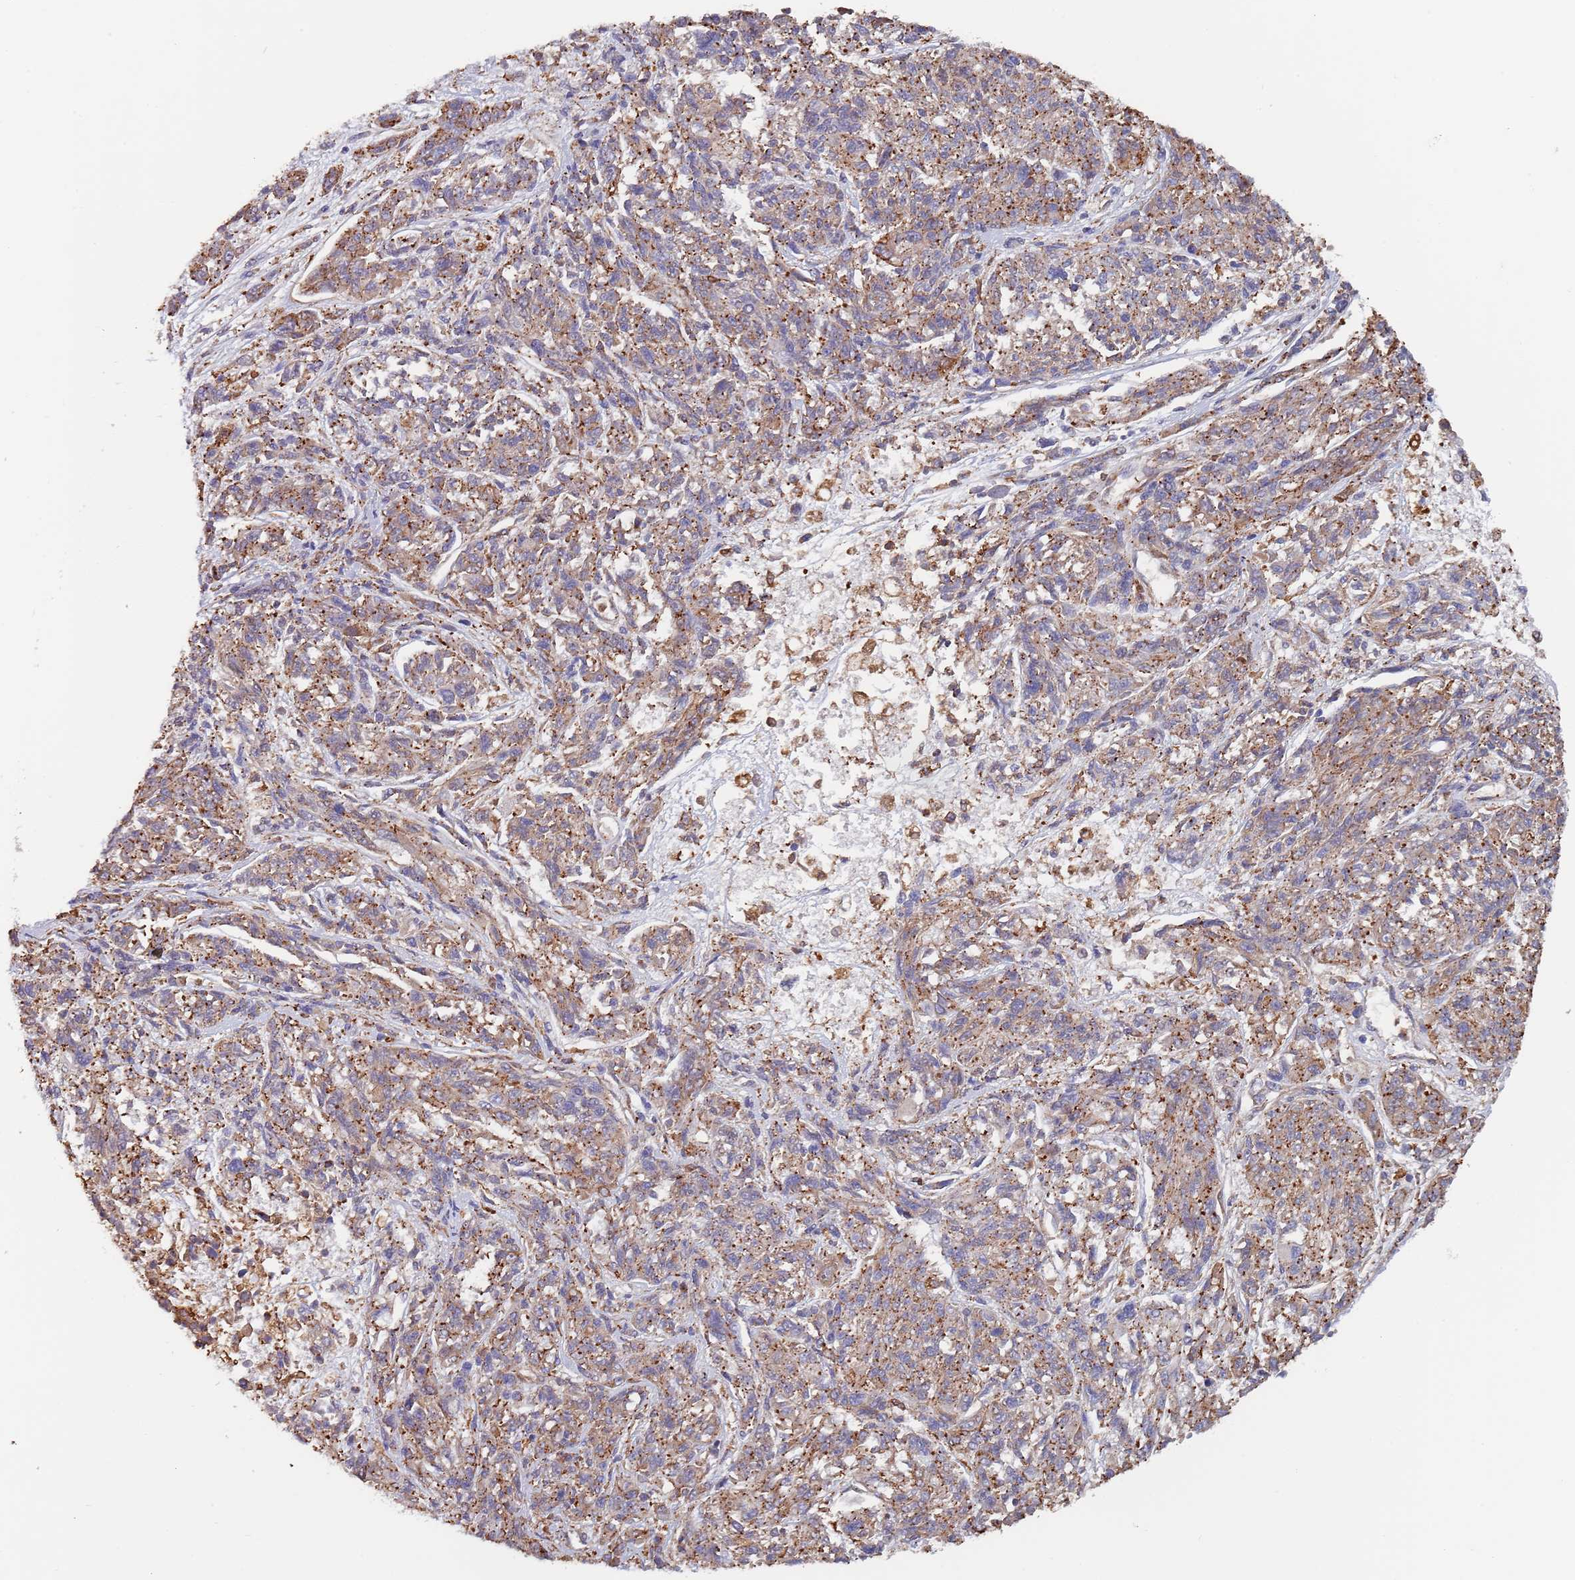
{"staining": {"intensity": "moderate", "quantity": ">75%", "location": "cytoplasmic/membranous"}, "tissue": "melanoma", "cell_type": "Tumor cells", "image_type": "cancer", "snomed": [{"axis": "morphology", "description": "Malignant melanoma, NOS"}, {"axis": "topography", "description": "Skin"}], "caption": "About >75% of tumor cells in malignant melanoma show moderate cytoplasmic/membranous protein expression as visualized by brown immunohistochemical staining.", "gene": "DCUN1D3", "patient": {"sex": "male", "age": 53}}